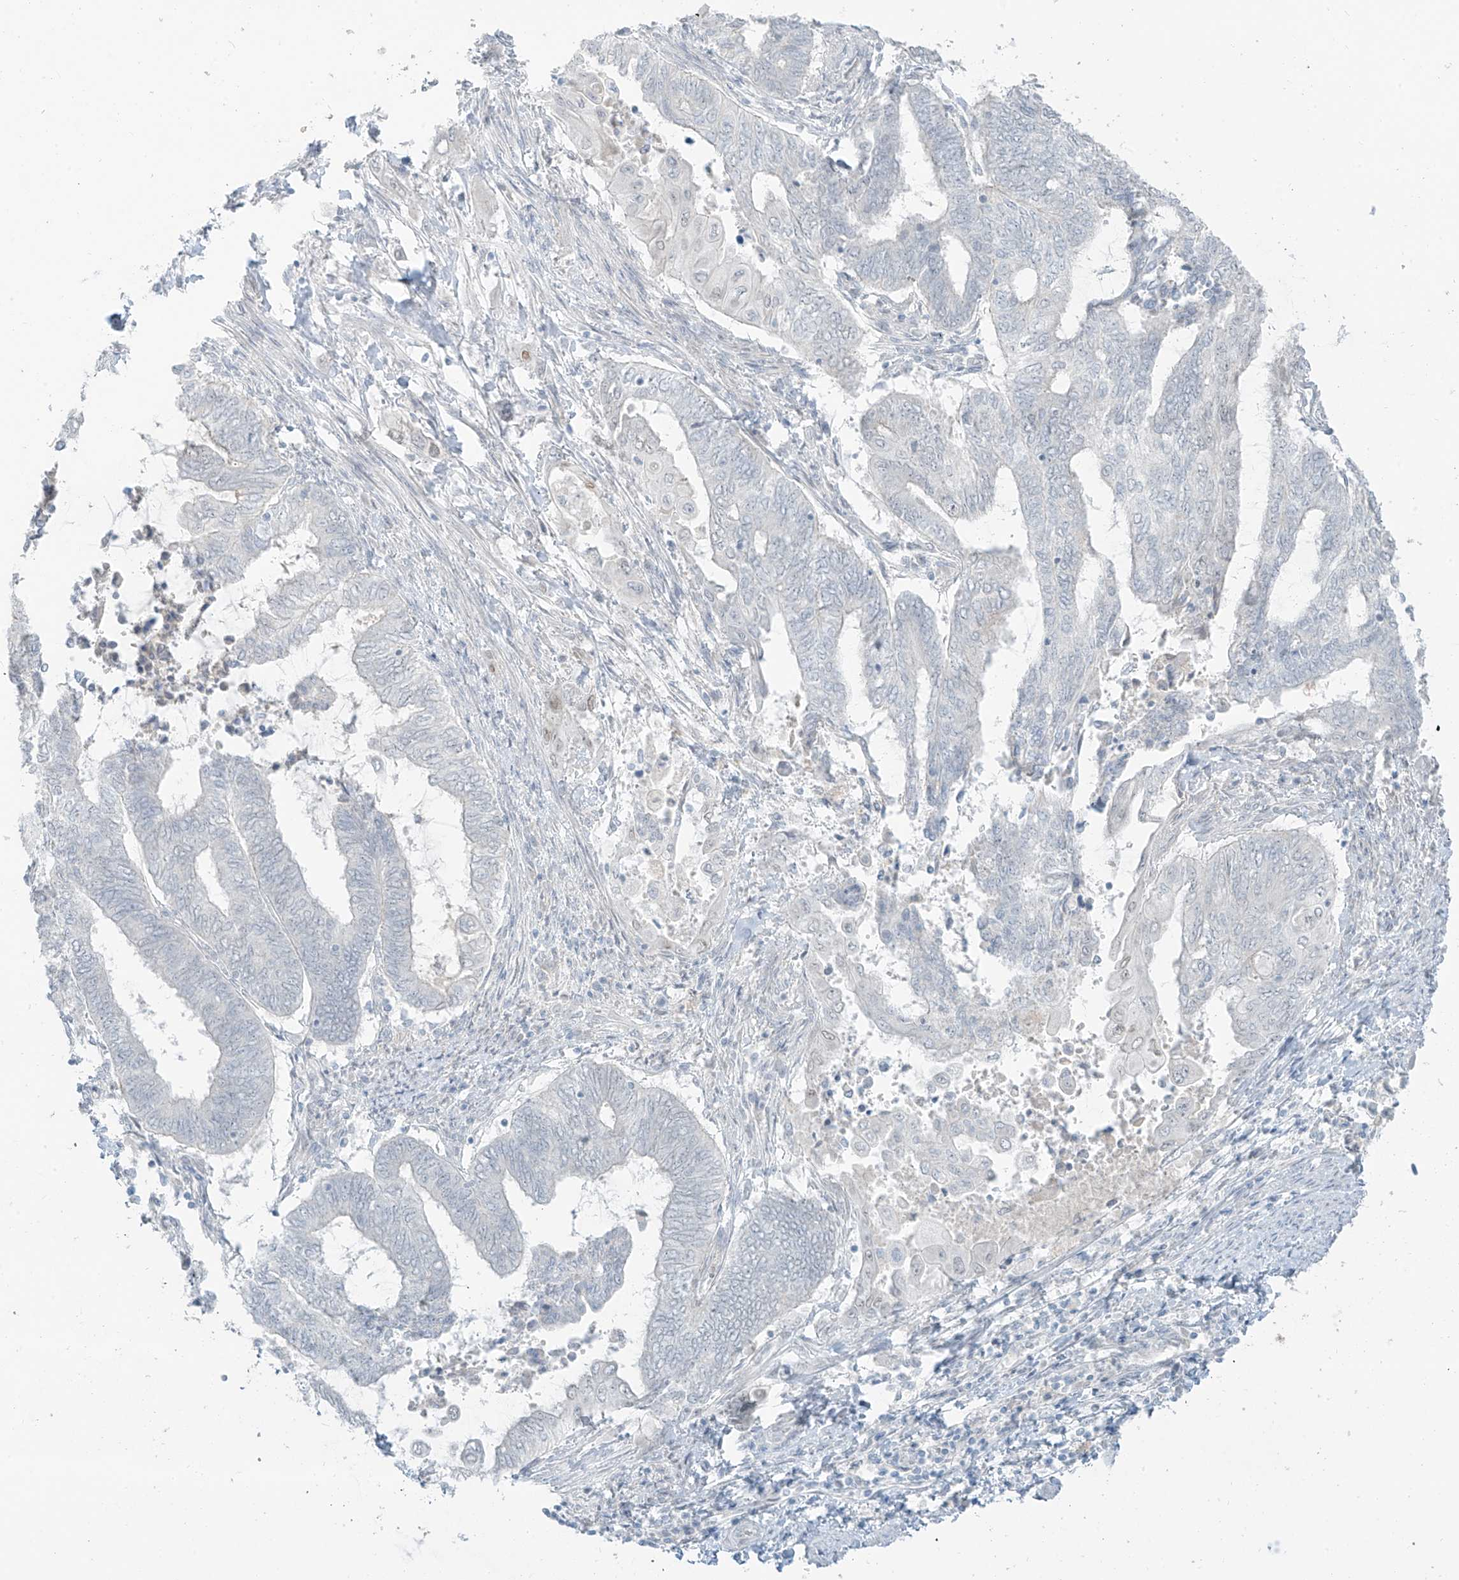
{"staining": {"intensity": "negative", "quantity": "none", "location": "none"}, "tissue": "endometrial cancer", "cell_type": "Tumor cells", "image_type": "cancer", "snomed": [{"axis": "morphology", "description": "Adenocarcinoma, NOS"}, {"axis": "topography", "description": "Uterus"}, {"axis": "topography", "description": "Endometrium"}], "caption": "DAB immunohistochemical staining of human endometrial cancer reveals no significant positivity in tumor cells.", "gene": "PRDM6", "patient": {"sex": "female", "age": 70}}